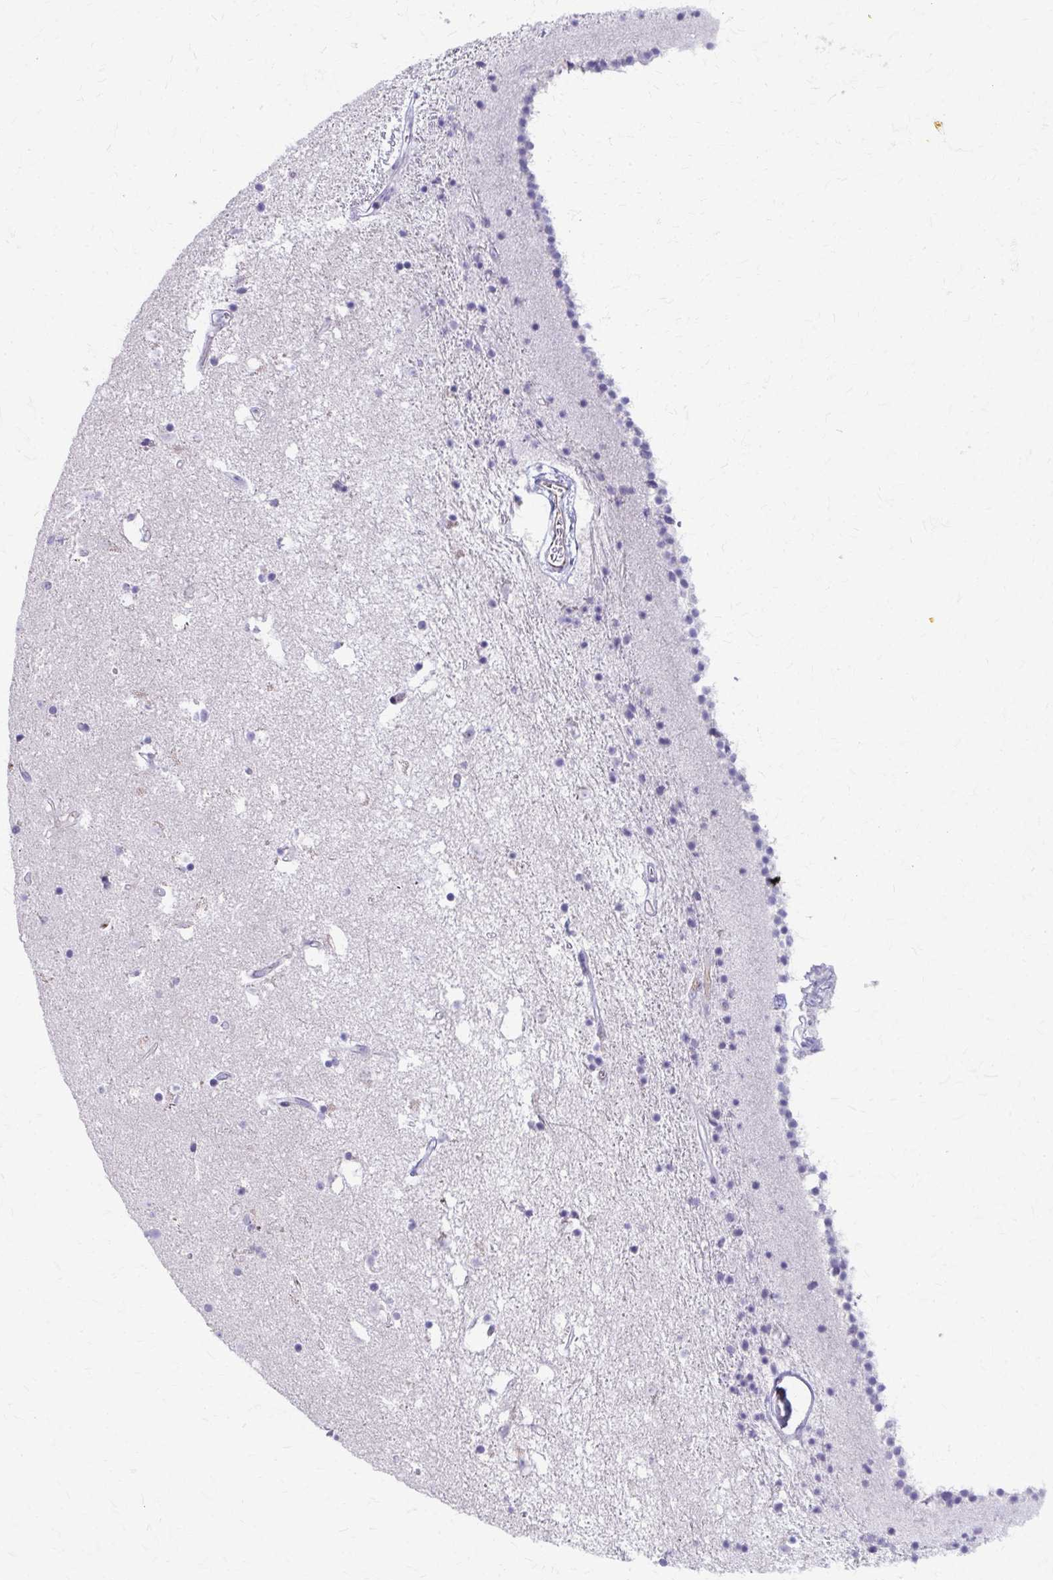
{"staining": {"intensity": "negative", "quantity": "none", "location": "none"}, "tissue": "caudate", "cell_type": "Glial cells", "image_type": "normal", "snomed": [{"axis": "morphology", "description": "Normal tissue, NOS"}, {"axis": "topography", "description": "Lateral ventricle wall"}], "caption": "IHC micrograph of benign human caudate stained for a protein (brown), which exhibits no staining in glial cells.", "gene": "ADIPOQ", "patient": {"sex": "female", "age": 71}}